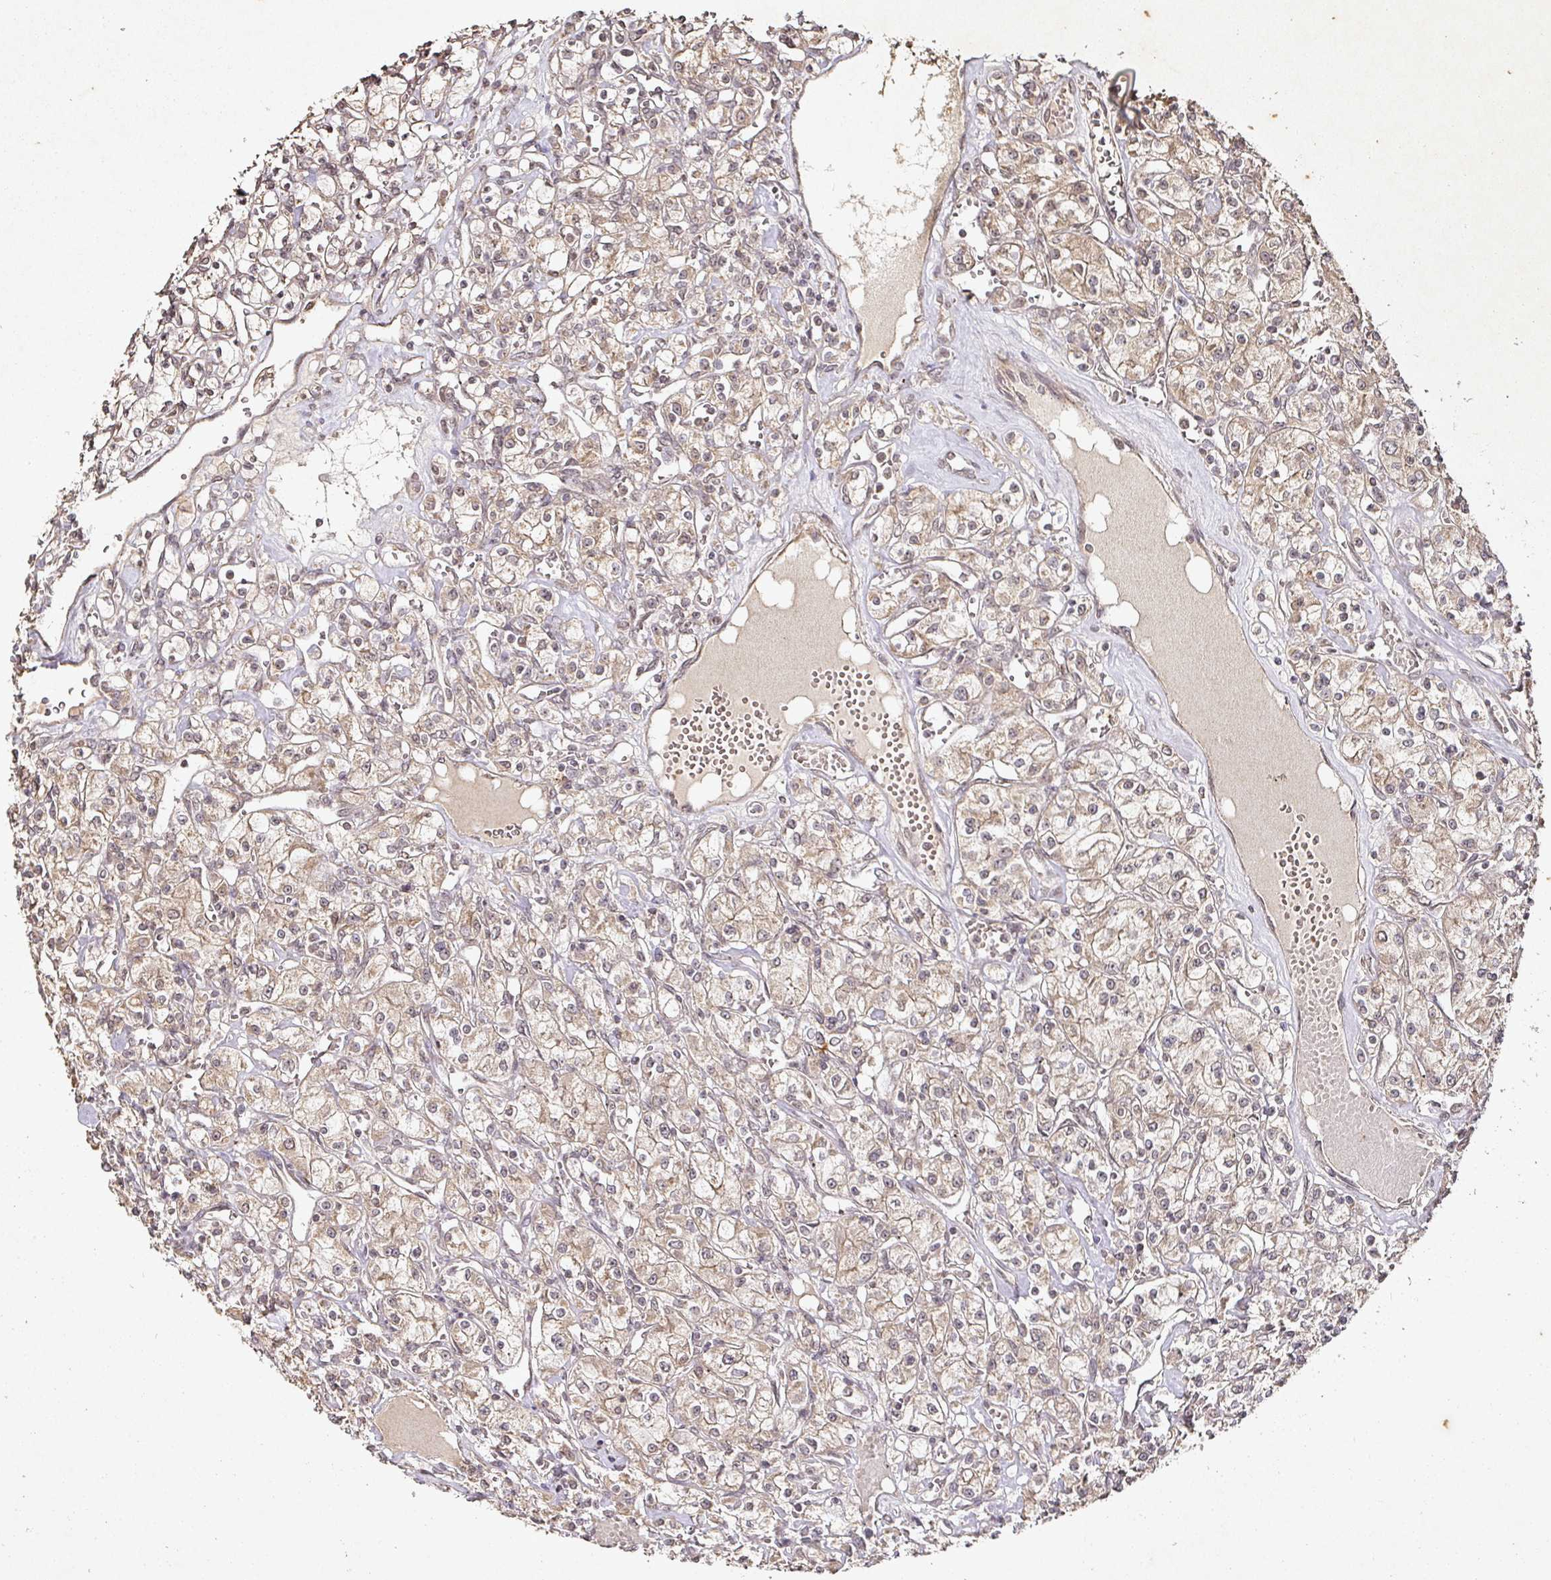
{"staining": {"intensity": "weak", "quantity": ">75%", "location": "cytoplasmic/membranous"}, "tissue": "renal cancer", "cell_type": "Tumor cells", "image_type": "cancer", "snomed": [{"axis": "morphology", "description": "Adenocarcinoma, NOS"}, {"axis": "topography", "description": "Kidney"}], "caption": "Tumor cells show low levels of weak cytoplasmic/membranous staining in about >75% of cells in human adenocarcinoma (renal).", "gene": "CAPN5", "patient": {"sex": "female", "age": 59}}